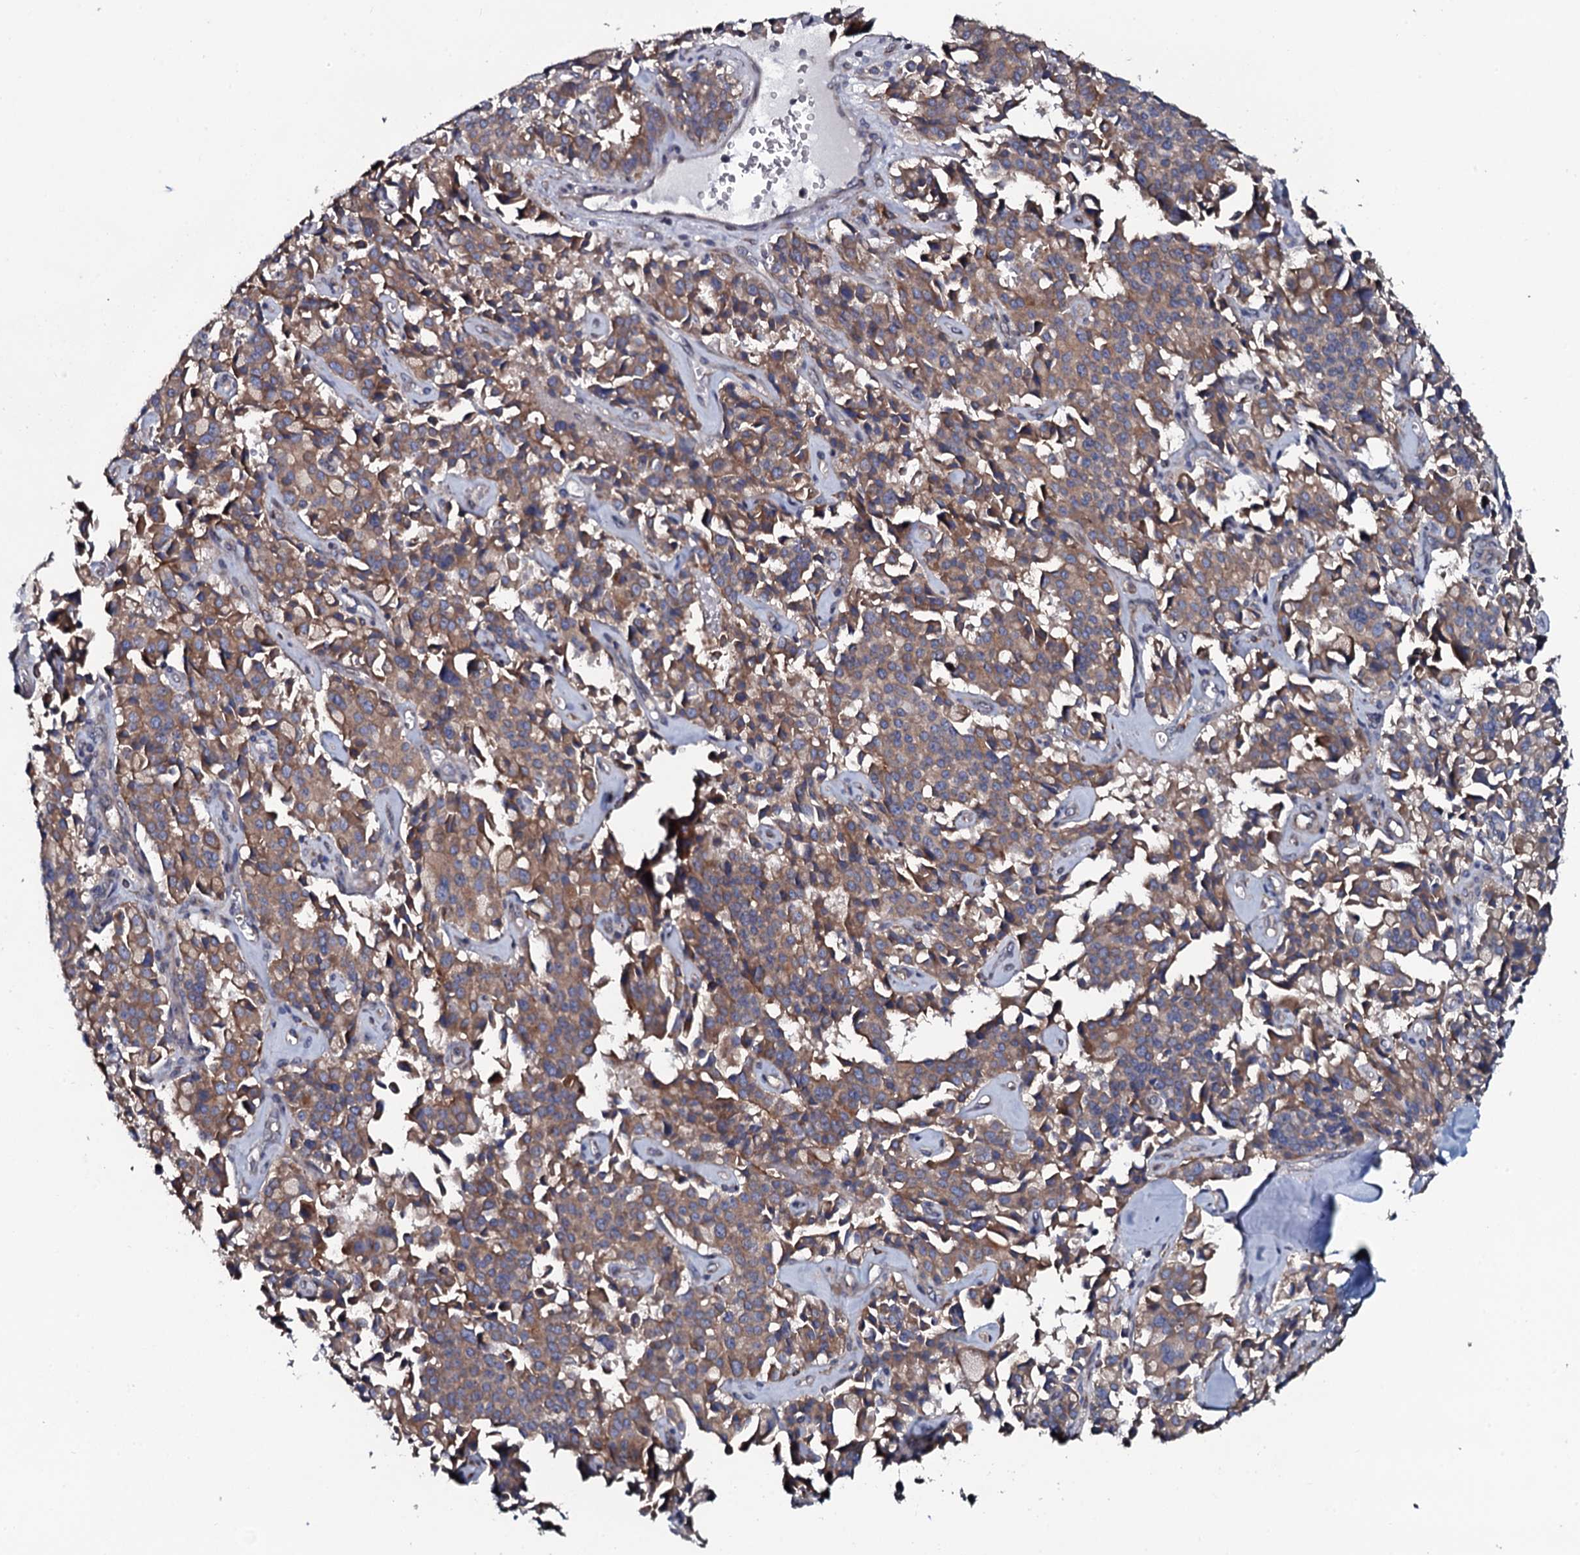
{"staining": {"intensity": "moderate", "quantity": ">75%", "location": "cytoplasmic/membranous"}, "tissue": "pancreatic cancer", "cell_type": "Tumor cells", "image_type": "cancer", "snomed": [{"axis": "morphology", "description": "Adenocarcinoma, NOS"}, {"axis": "topography", "description": "Pancreas"}], "caption": "Immunohistochemical staining of human pancreatic cancer displays medium levels of moderate cytoplasmic/membranous staining in approximately >75% of tumor cells. The staining was performed using DAB, with brown indicating positive protein expression. Nuclei are stained blue with hematoxylin.", "gene": "TMEM151A", "patient": {"sex": "male", "age": 65}}